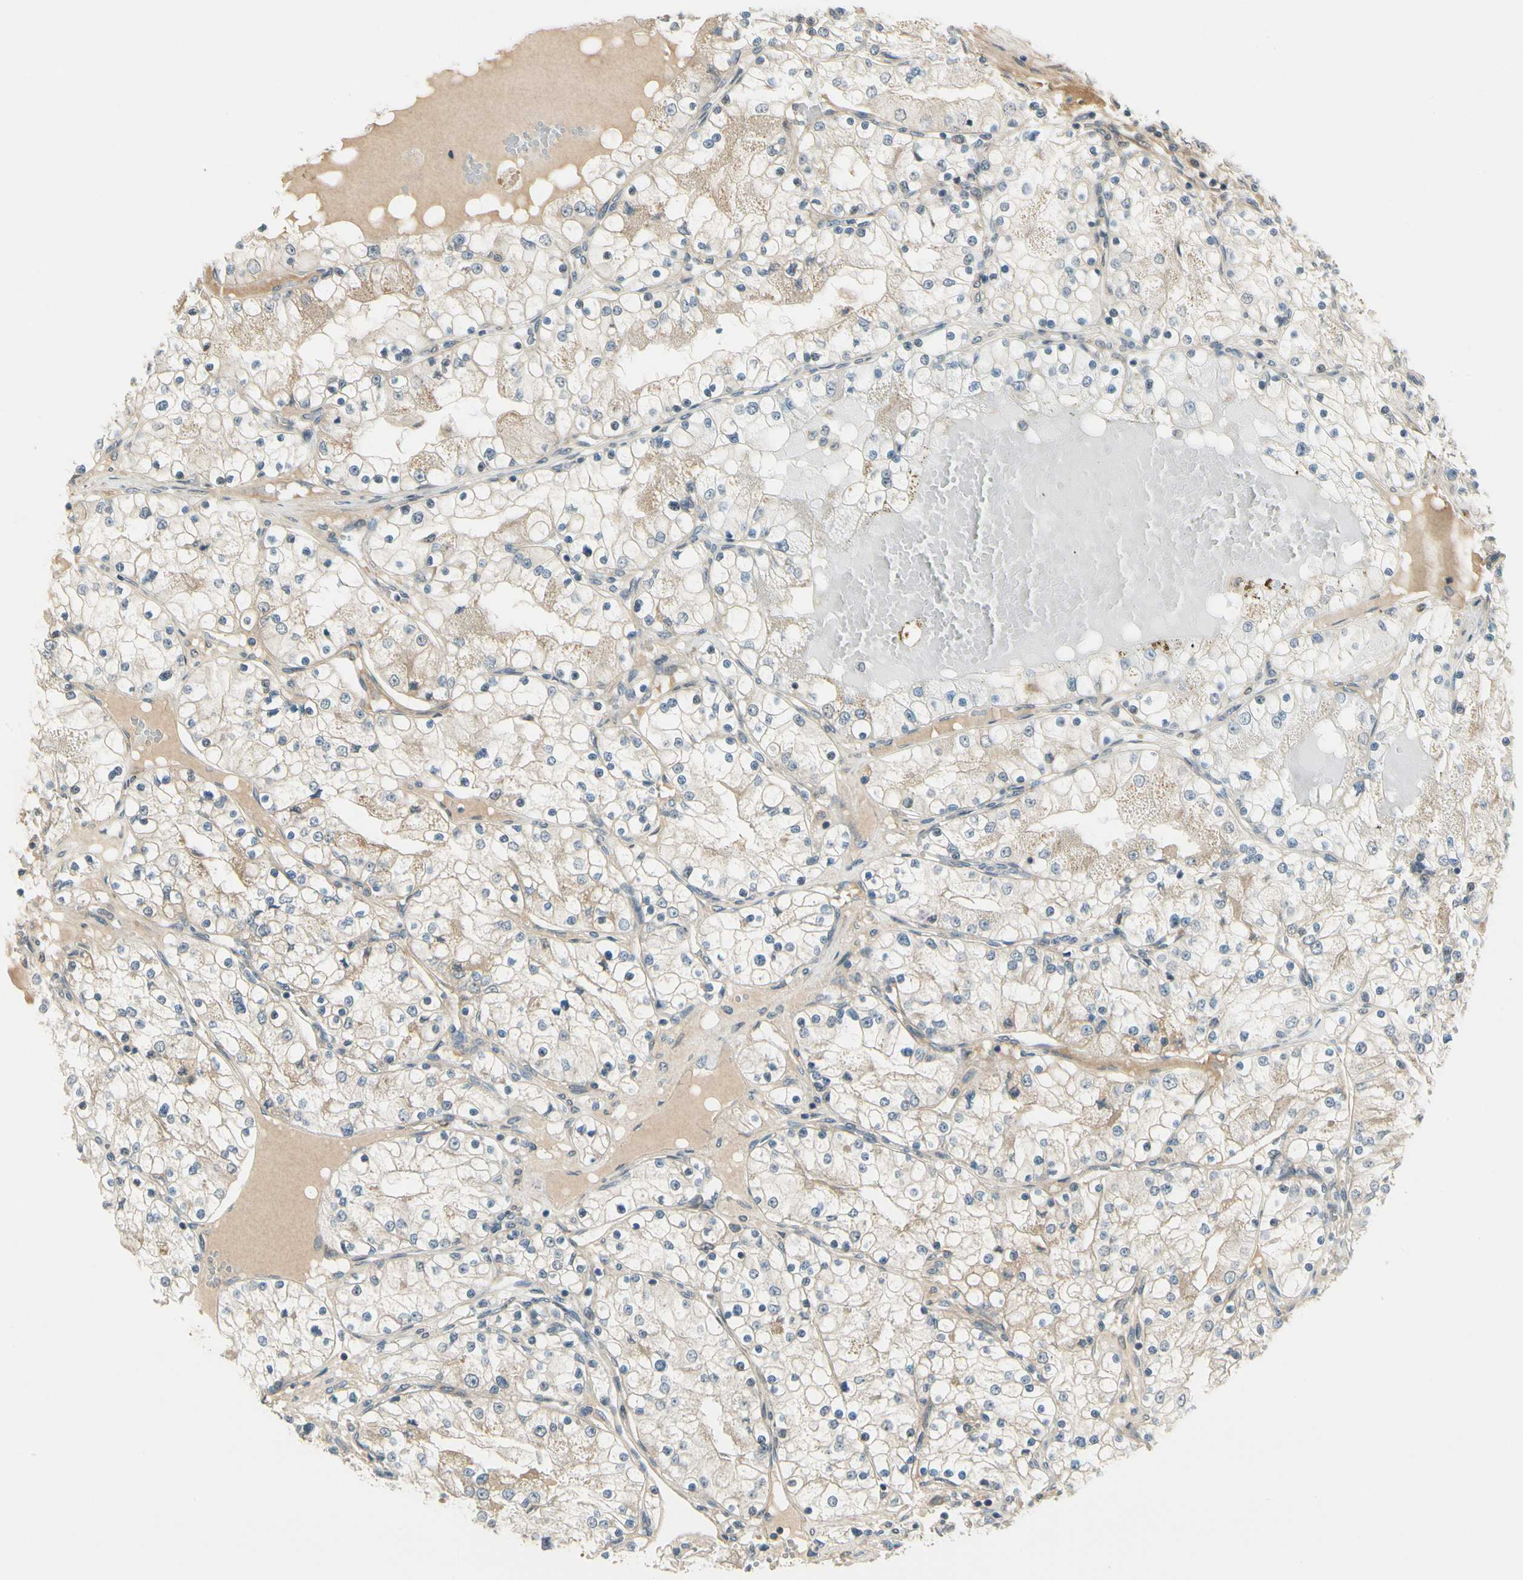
{"staining": {"intensity": "weak", "quantity": "25%-75%", "location": "cytoplasmic/membranous"}, "tissue": "renal cancer", "cell_type": "Tumor cells", "image_type": "cancer", "snomed": [{"axis": "morphology", "description": "Adenocarcinoma, NOS"}, {"axis": "topography", "description": "Kidney"}], "caption": "An immunohistochemistry histopathology image of tumor tissue is shown. Protein staining in brown labels weak cytoplasmic/membranous positivity in renal cancer (adenocarcinoma) within tumor cells. (IHC, brightfield microscopy, high magnification).", "gene": "EPHB3", "patient": {"sex": "male", "age": 68}}